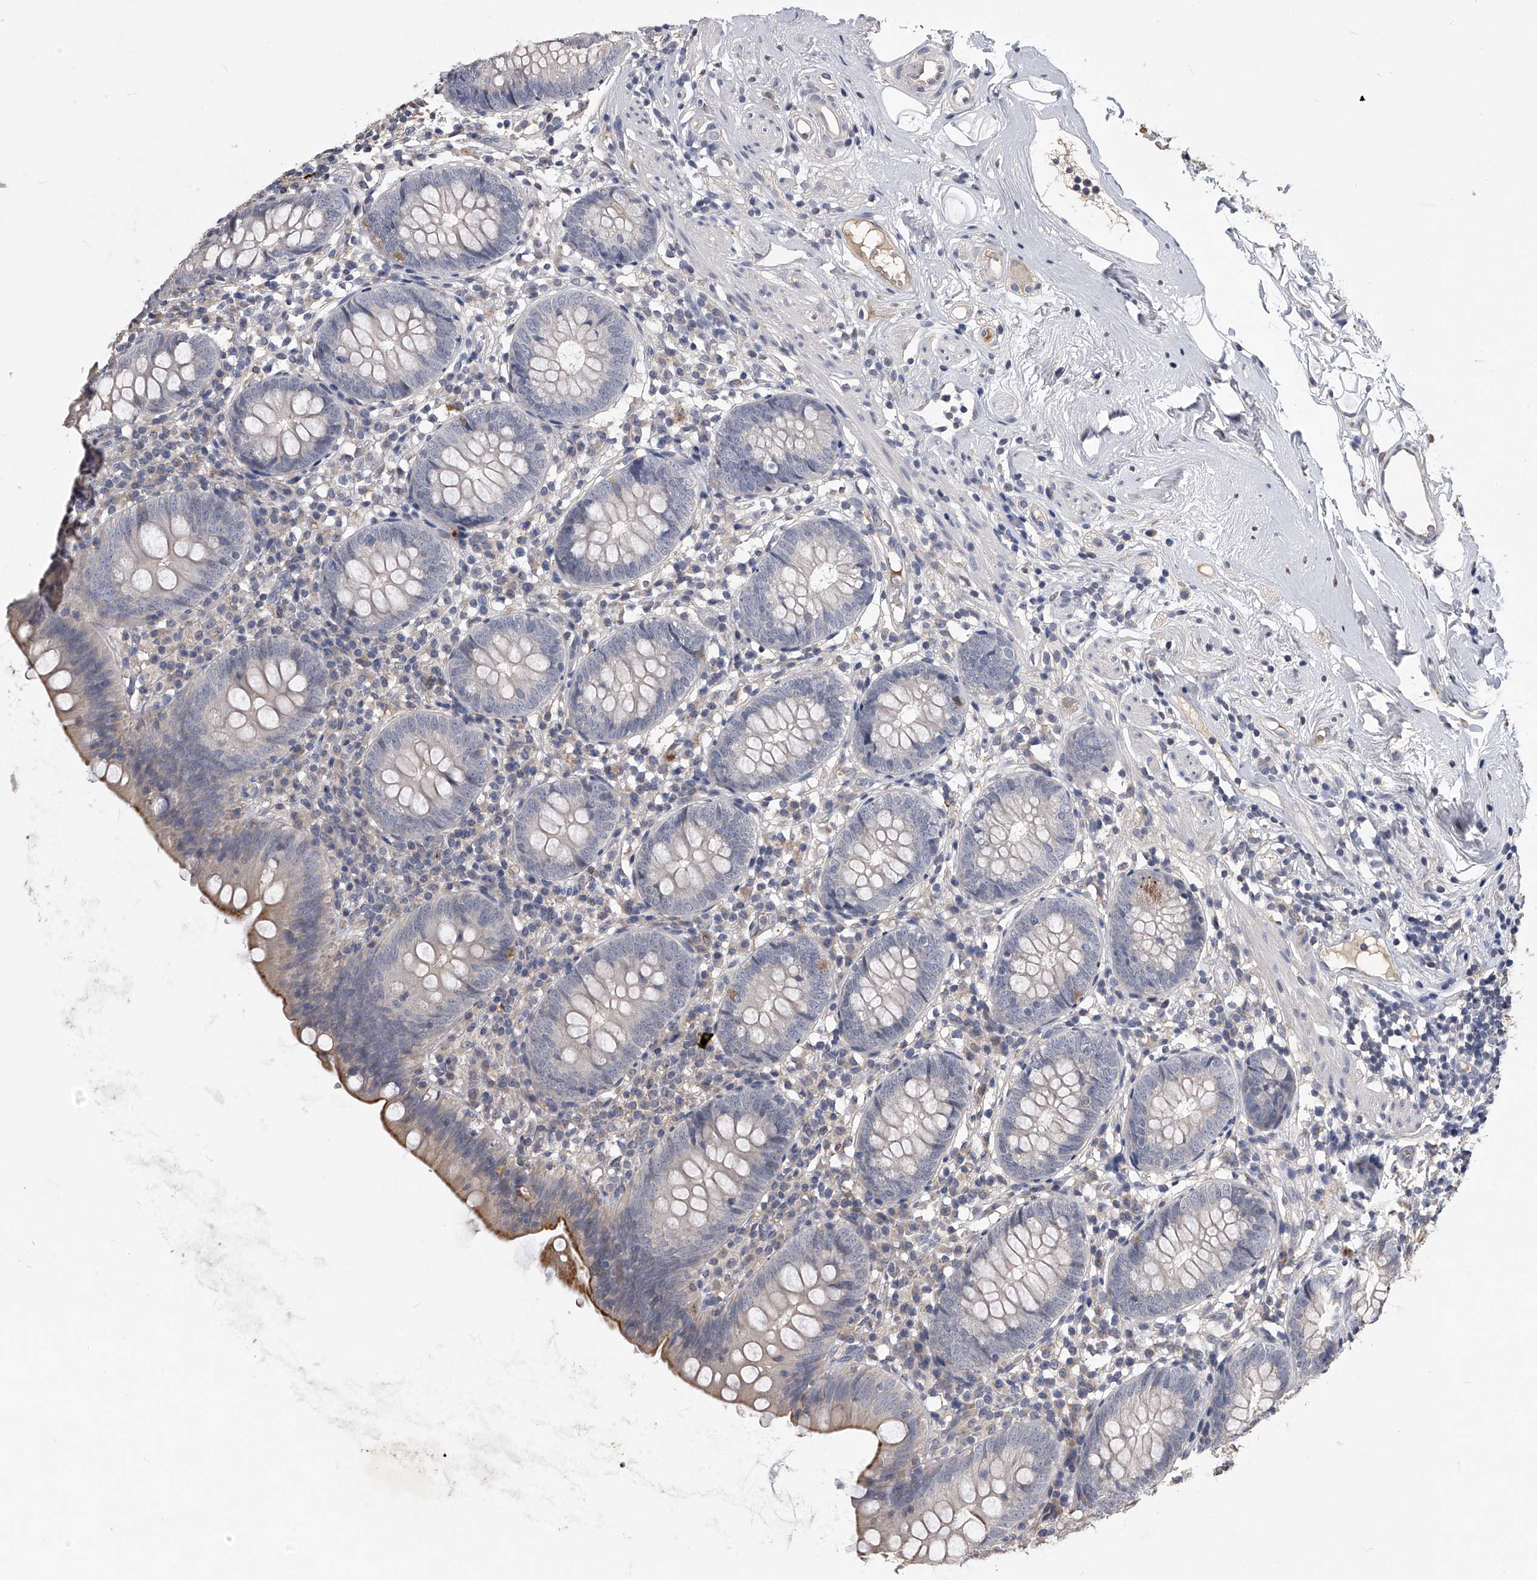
{"staining": {"intensity": "moderate", "quantity": "<25%", "location": "cytoplasmic/membranous"}, "tissue": "appendix", "cell_type": "Glandular cells", "image_type": "normal", "snomed": [{"axis": "morphology", "description": "Normal tissue, NOS"}, {"axis": "topography", "description": "Appendix"}], "caption": "A brown stain labels moderate cytoplasmic/membranous expression of a protein in glandular cells of normal human appendix.", "gene": "MDN1", "patient": {"sex": "female", "age": 62}}